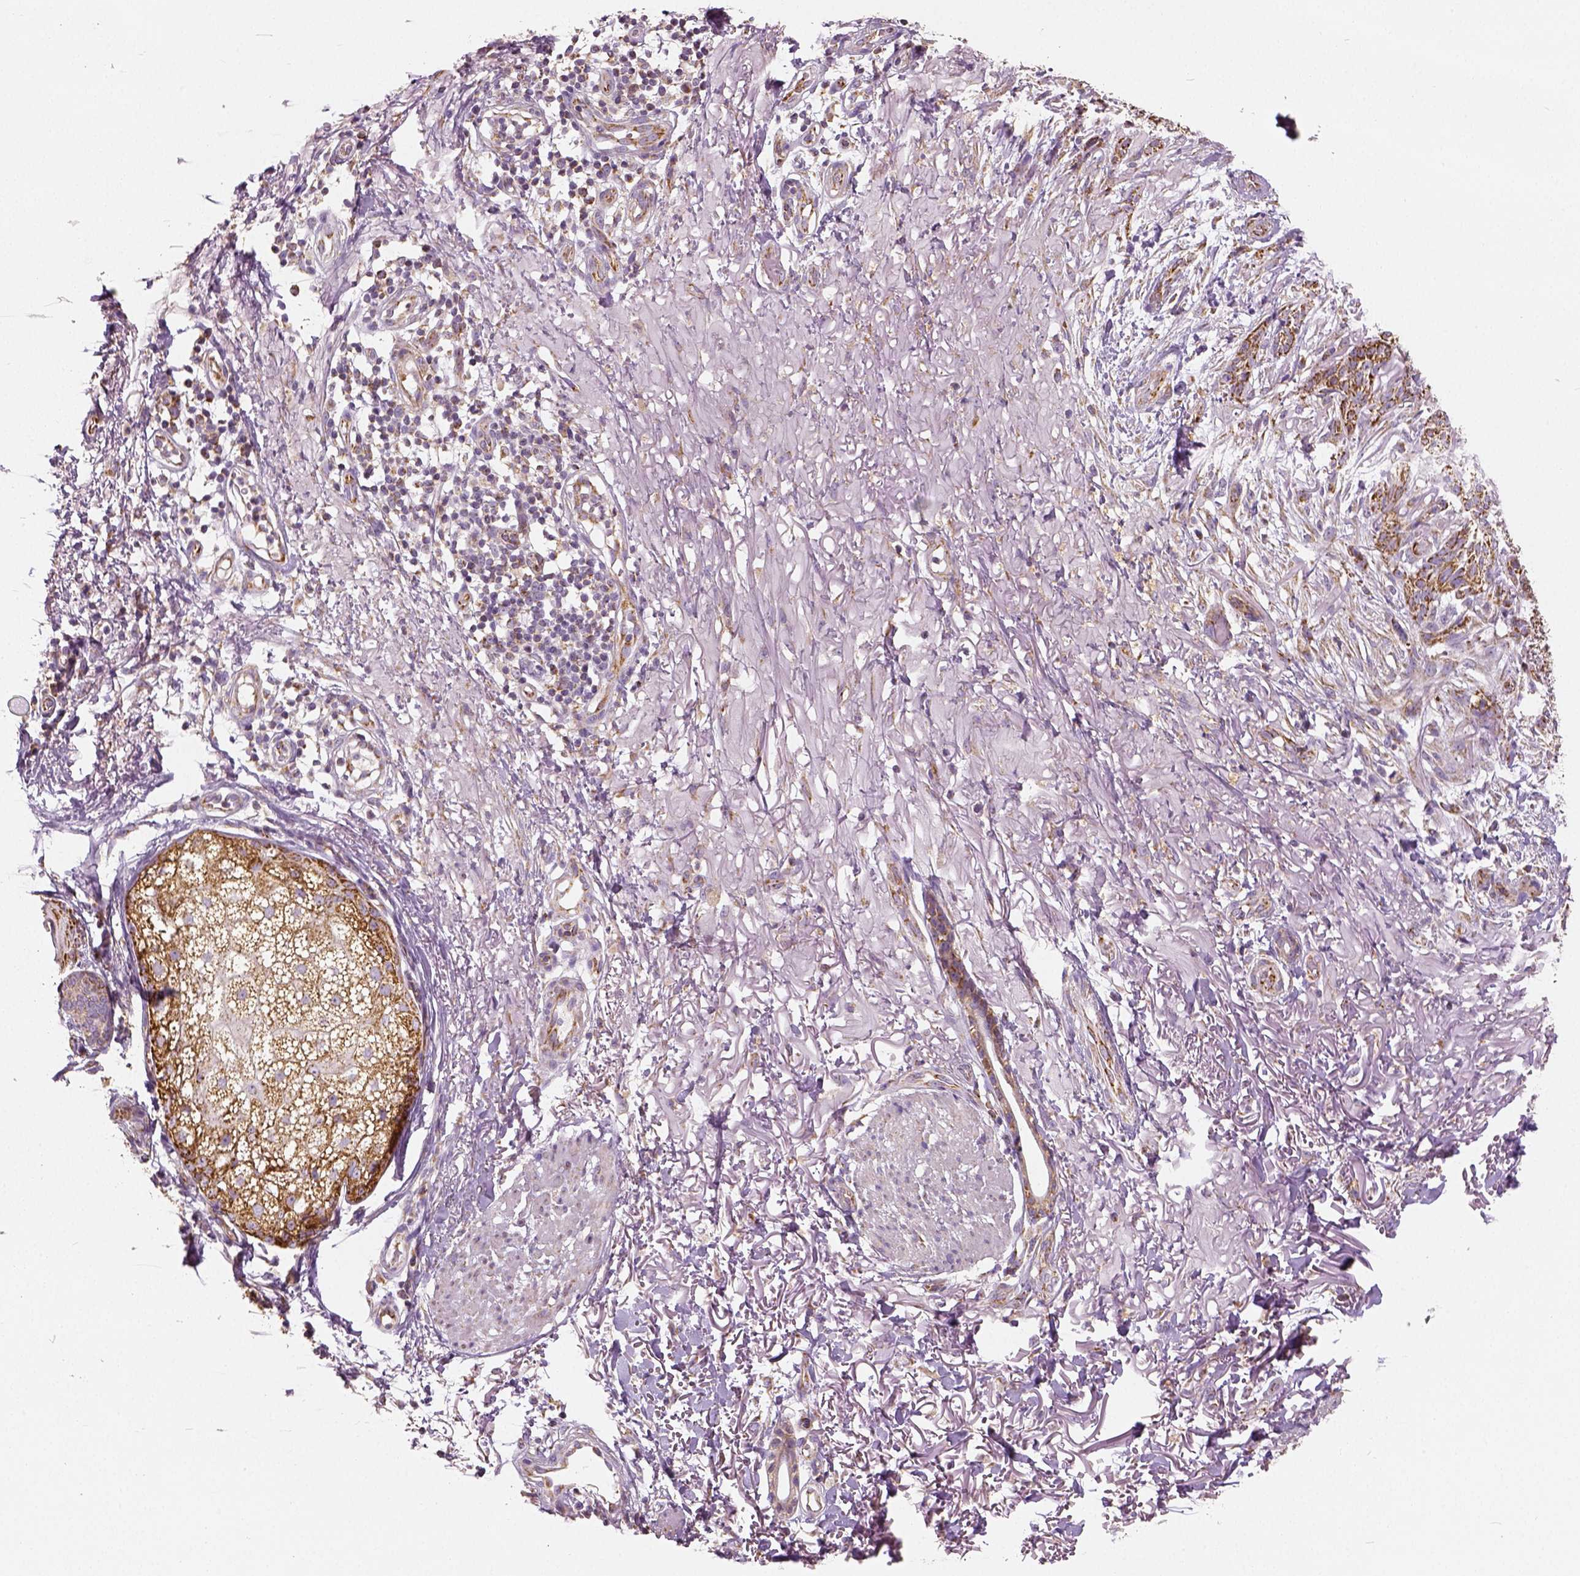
{"staining": {"intensity": "strong", "quantity": ">75%", "location": "cytoplasmic/membranous"}, "tissue": "skin cancer", "cell_type": "Tumor cells", "image_type": "cancer", "snomed": [{"axis": "morphology", "description": "Basal cell carcinoma"}, {"axis": "topography", "description": "Skin"}], "caption": "Basal cell carcinoma (skin) stained with a brown dye exhibits strong cytoplasmic/membranous positive positivity in approximately >75% of tumor cells.", "gene": "PGAM5", "patient": {"sex": "male", "age": 74}}